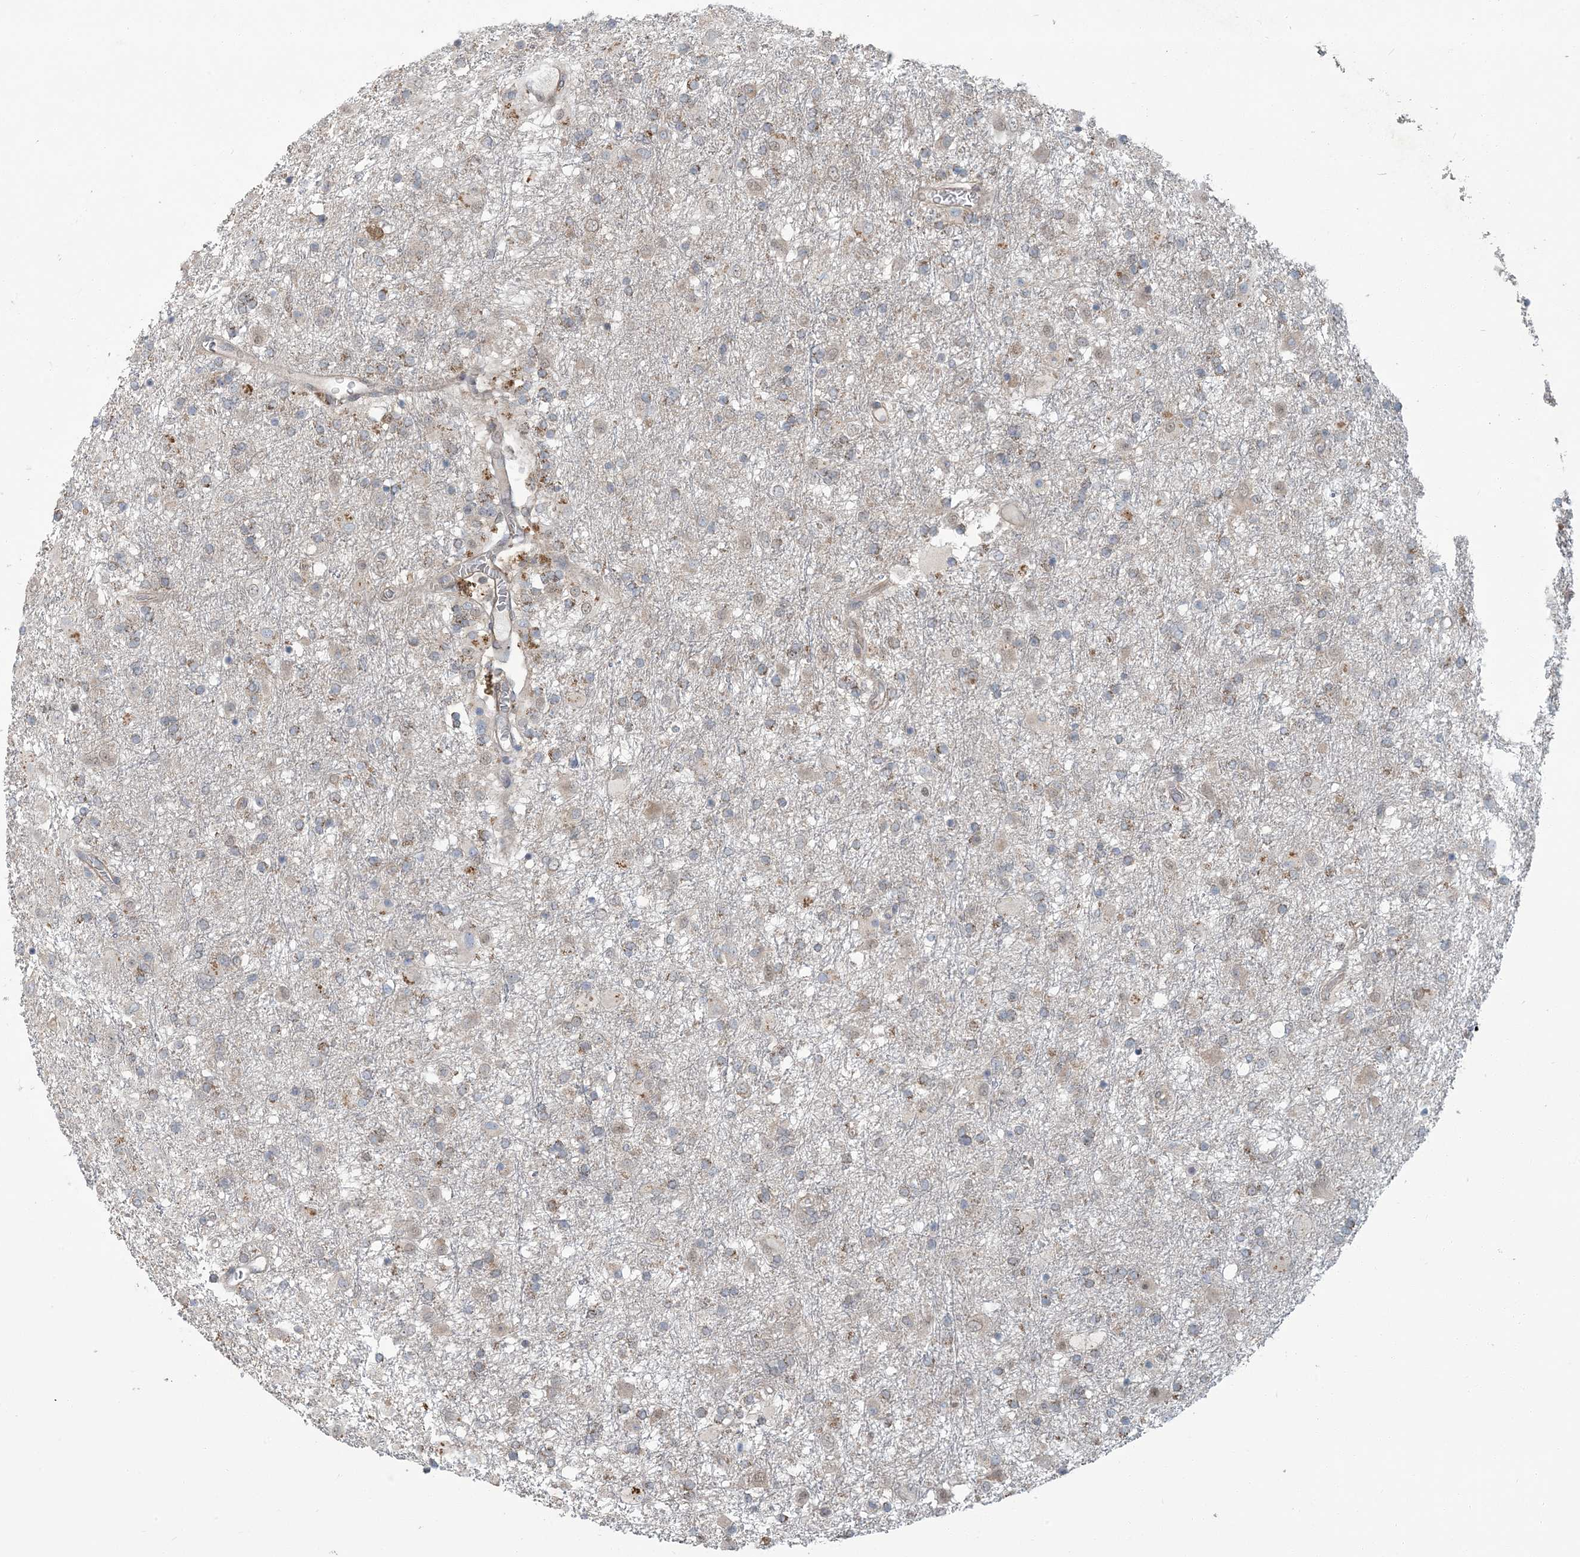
{"staining": {"intensity": "weak", "quantity": "<25%", "location": "cytoplasmic/membranous"}, "tissue": "glioma", "cell_type": "Tumor cells", "image_type": "cancer", "snomed": [{"axis": "morphology", "description": "Glioma, malignant, Low grade"}, {"axis": "topography", "description": "Brain"}], "caption": "The immunohistochemistry micrograph has no significant positivity in tumor cells of glioma tissue. (DAB (3,3'-diaminobenzidine) immunohistochemistry, high magnification).", "gene": "ERI2", "patient": {"sex": "male", "age": 65}}